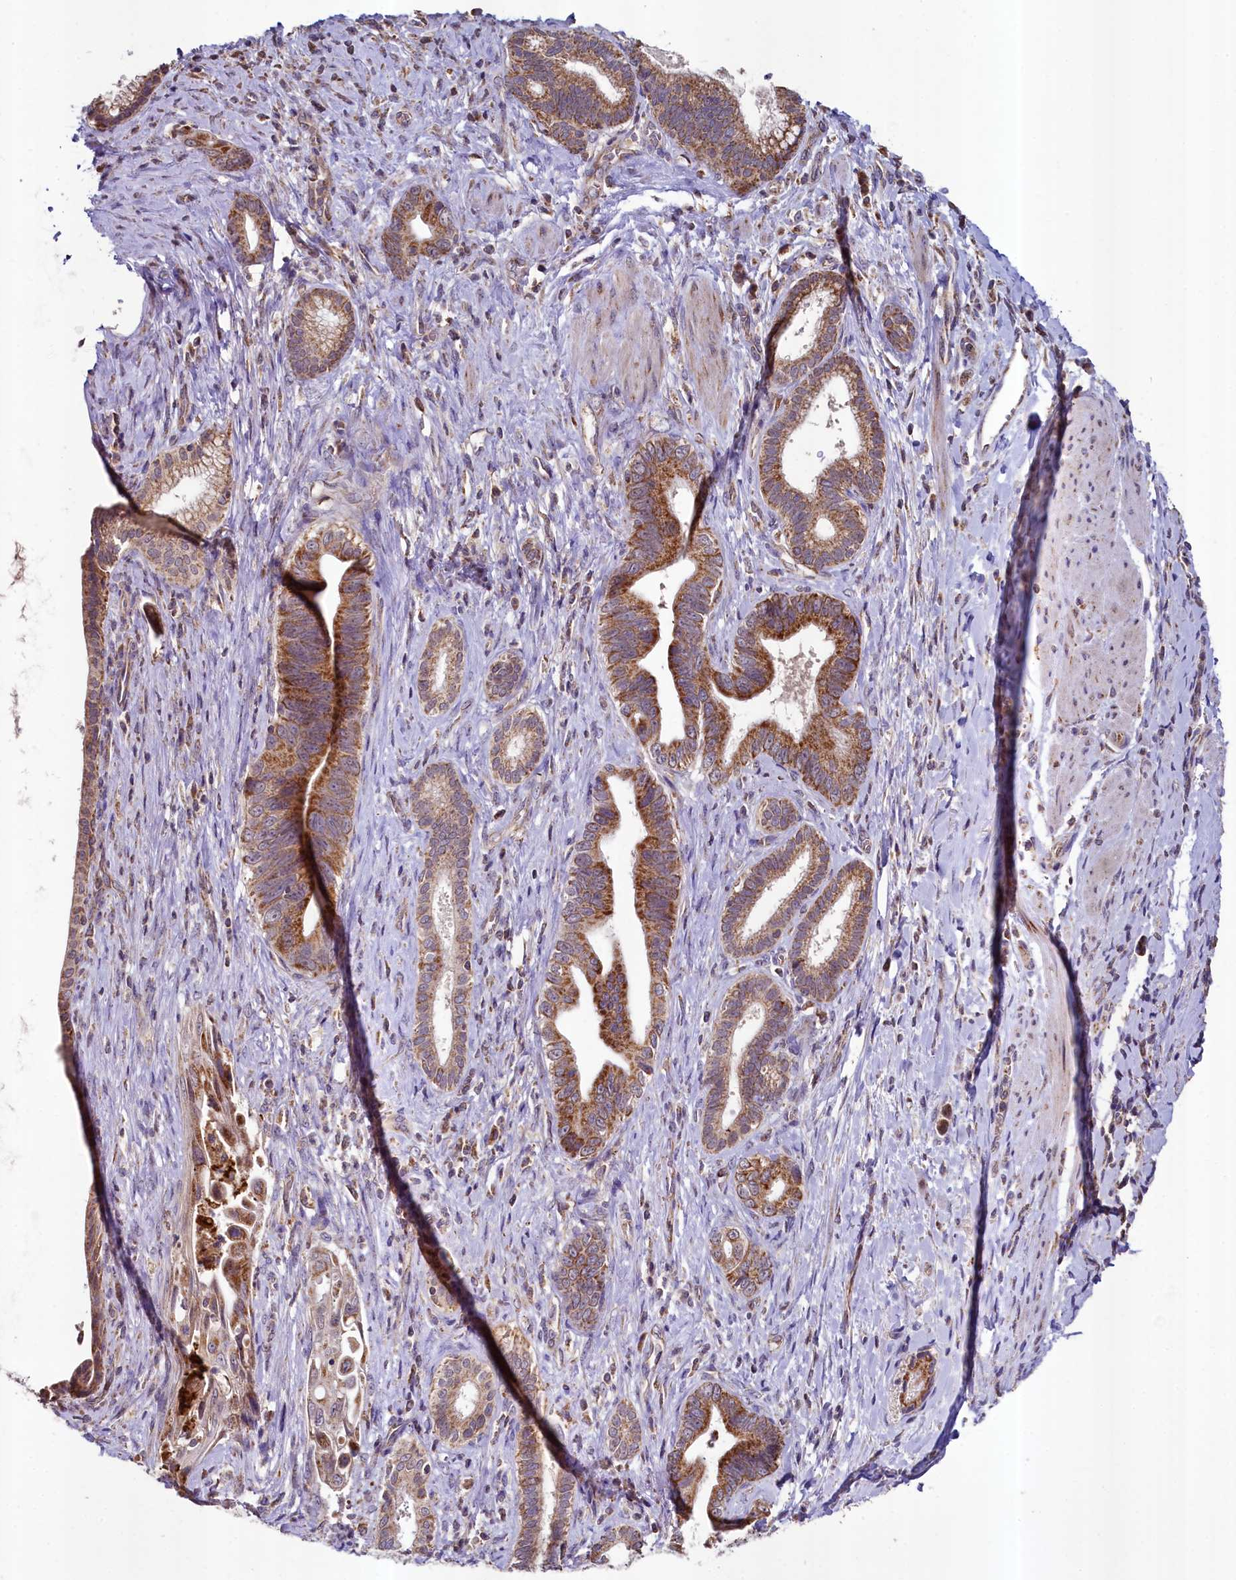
{"staining": {"intensity": "moderate", "quantity": ">75%", "location": "cytoplasmic/membranous"}, "tissue": "pancreatic cancer", "cell_type": "Tumor cells", "image_type": "cancer", "snomed": [{"axis": "morphology", "description": "Adenocarcinoma, NOS"}, {"axis": "topography", "description": "Pancreas"}], "caption": "A medium amount of moderate cytoplasmic/membranous staining is present in approximately >75% of tumor cells in adenocarcinoma (pancreatic) tissue. (IHC, brightfield microscopy, high magnification).", "gene": "METTL4", "patient": {"sex": "female", "age": 55}}